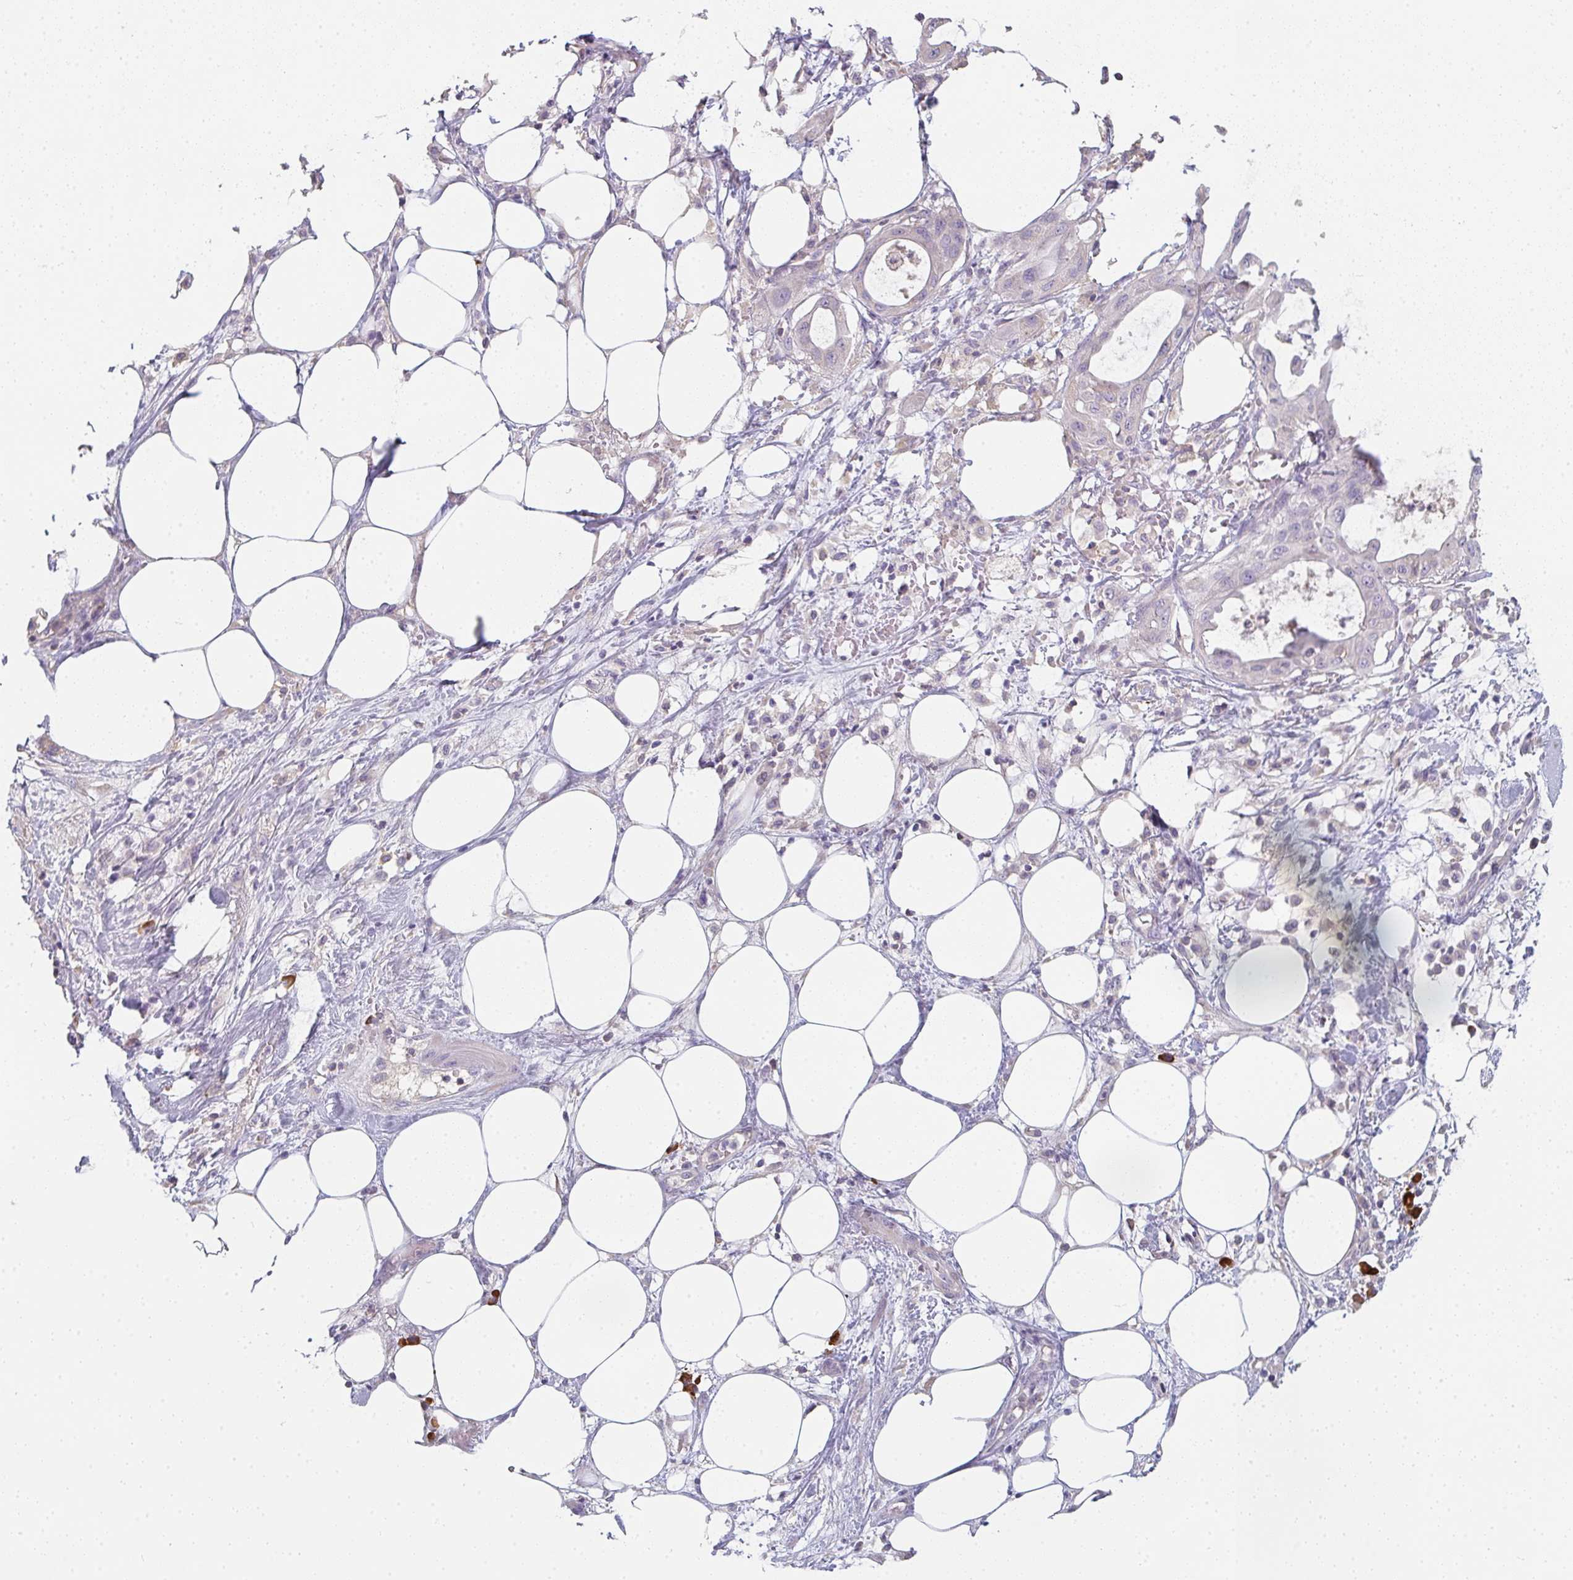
{"staining": {"intensity": "negative", "quantity": "none", "location": "none"}, "tissue": "pancreatic cancer", "cell_type": "Tumor cells", "image_type": "cancer", "snomed": [{"axis": "morphology", "description": "Adenocarcinoma, NOS"}, {"axis": "topography", "description": "Pancreas"}], "caption": "IHC micrograph of neoplastic tissue: adenocarcinoma (pancreatic) stained with DAB shows no significant protein expression in tumor cells.", "gene": "ZNF215", "patient": {"sex": "male", "age": 68}}